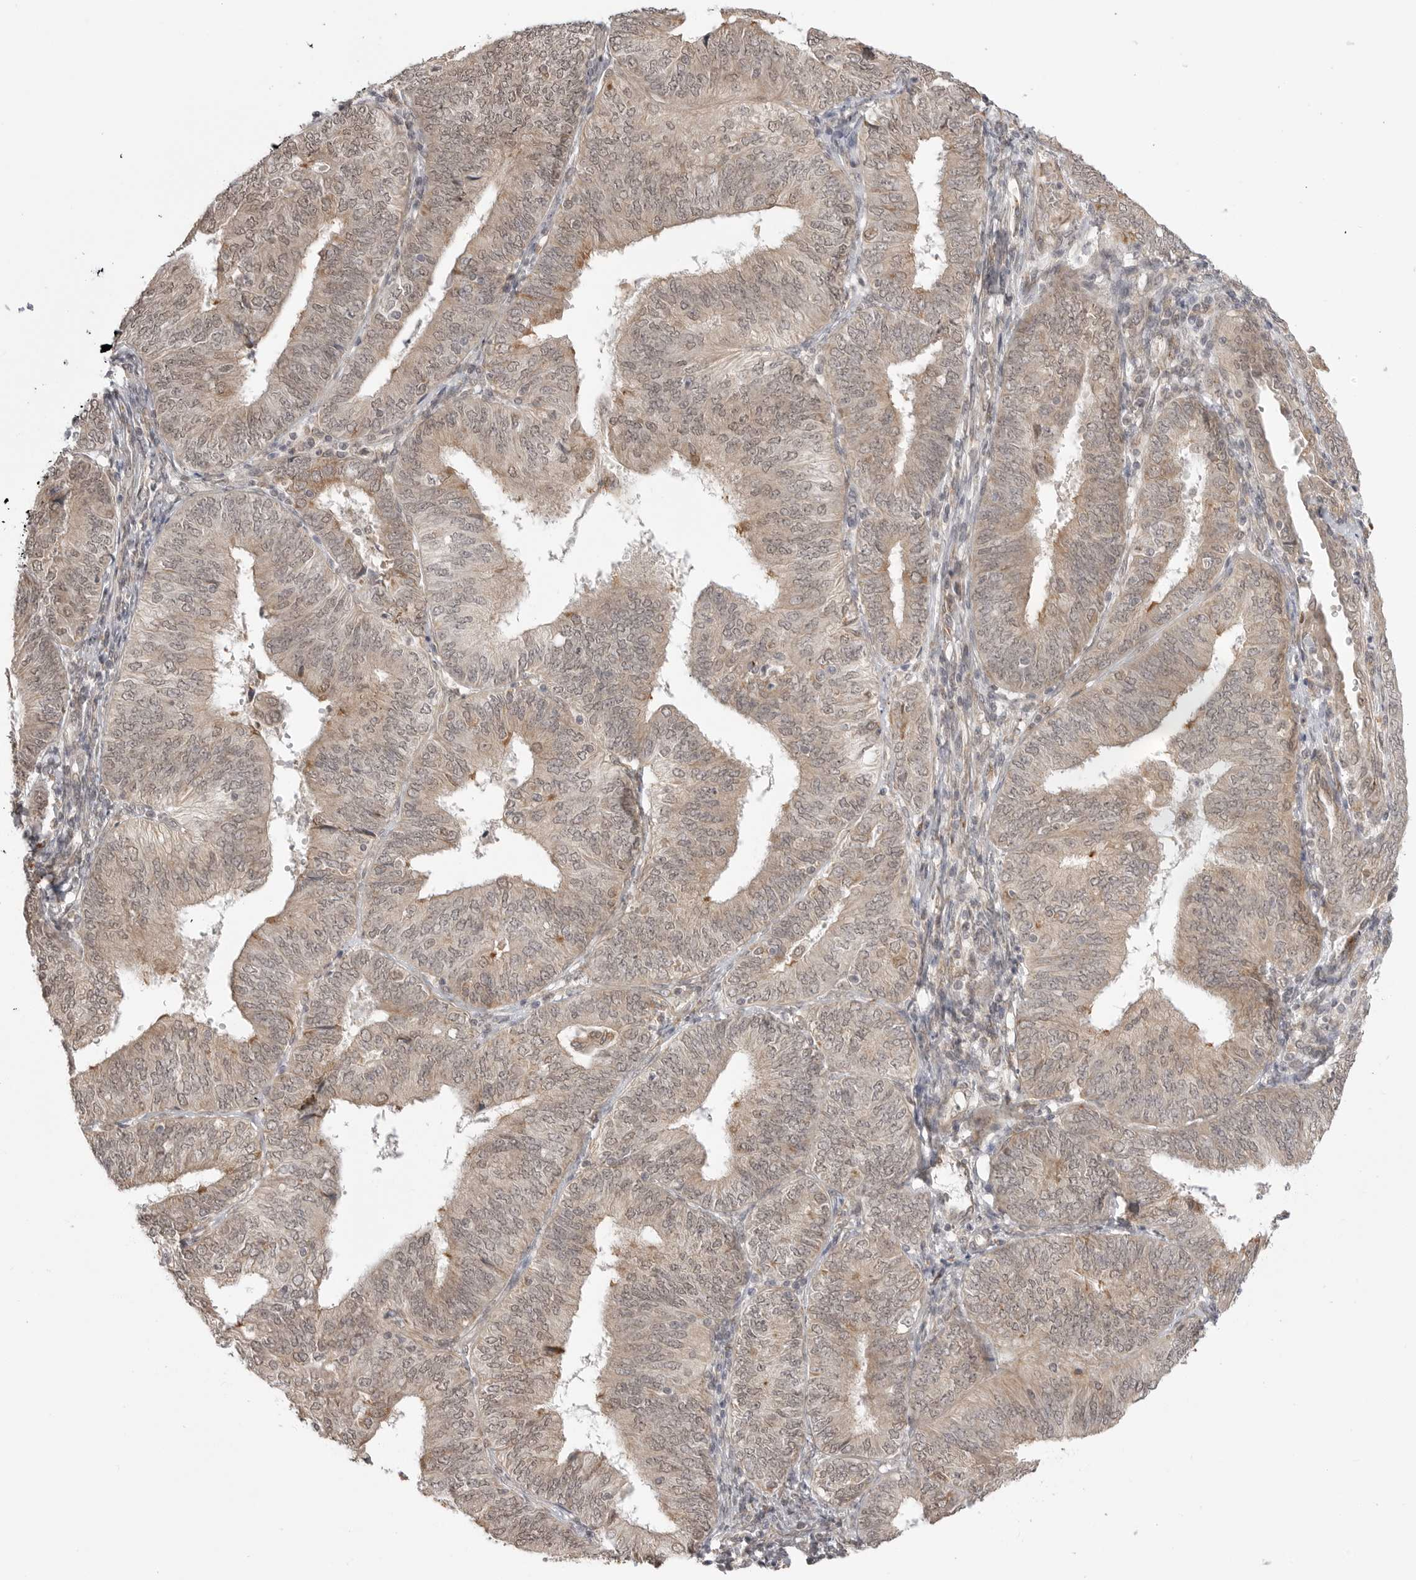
{"staining": {"intensity": "weak", "quantity": "25%-75%", "location": "cytoplasmic/membranous,nuclear"}, "tissue": "endometrial cancer", "cell_type": "Tumor cells", "image_type": "cancer", "snomed": [{"axis": "morphology", "description": "Adenocarcinoma, NOS"}, {"axis": "topography", "description": "Endometrium"}], "caption": "DAB immunohistochemical staining of adenocarcinoma (endometrial) displays weak cytoplasmic/membranous and nuclear protein staining in approximately 25%-75% of tumor cells.", "gene": "KALRN", "patient": {"sex": "female", "age": 58}}